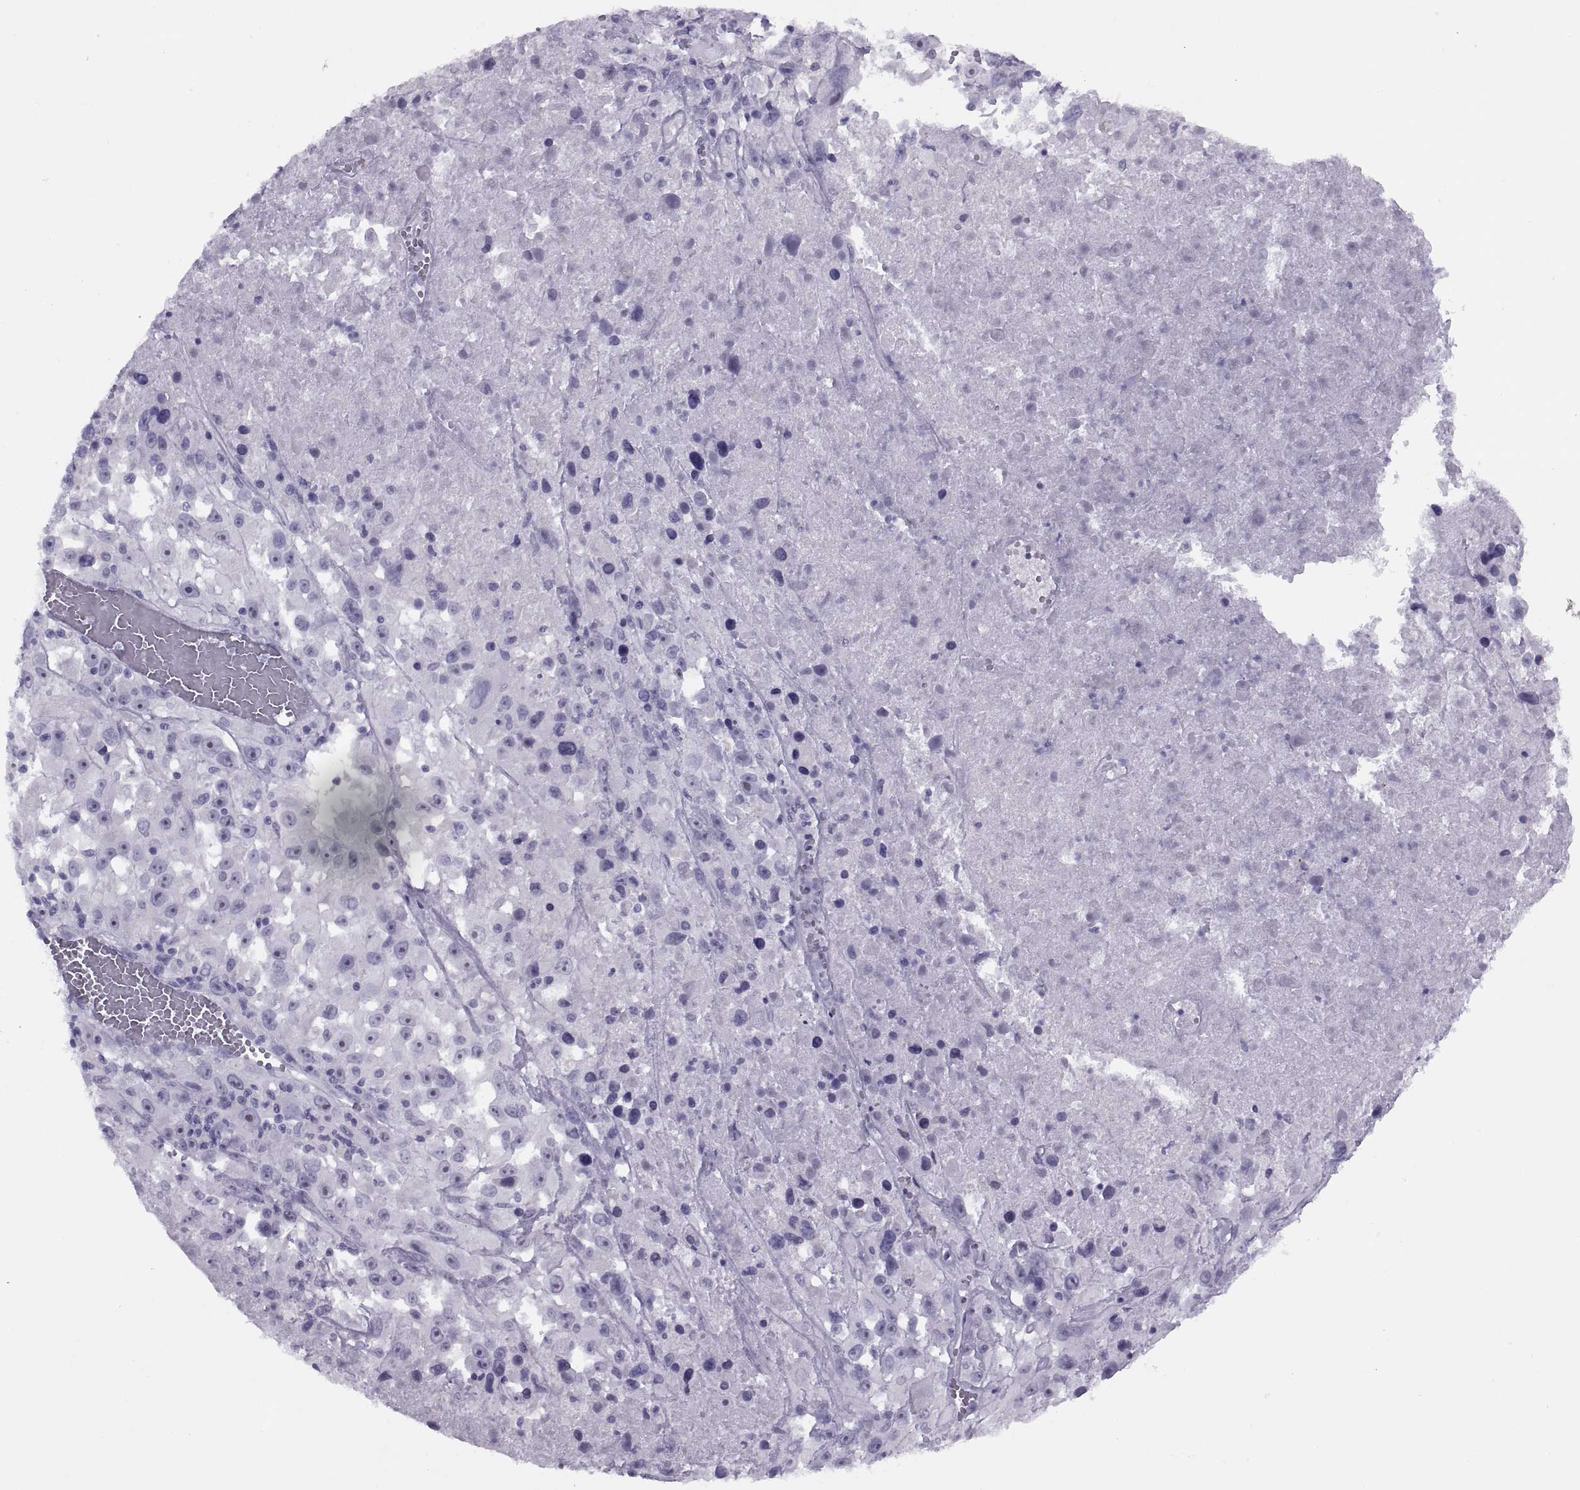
{"staining": {"intensity": "negative", "quantity": "none", "location": "none"}, "tissue": "melanoma", "cell_type": "Tumor cells", "image_type": "cancer", "snomed": [{"axis": "morphology", "description": "Malignant melanoma, Metastatic site"}, {"axis": "topography", "description": "Lymph node"}], "caption": "Immunohistochemistry photomicrograph of neoplastic tissue: malignant melanoma (metastatic site) stained with DAB (3,3'-diaminobenzidine) demonstrates no significant protein expression in tumor cells.", "gene": "FAM24A", "patient": {"sex": "male", "age": 50}}